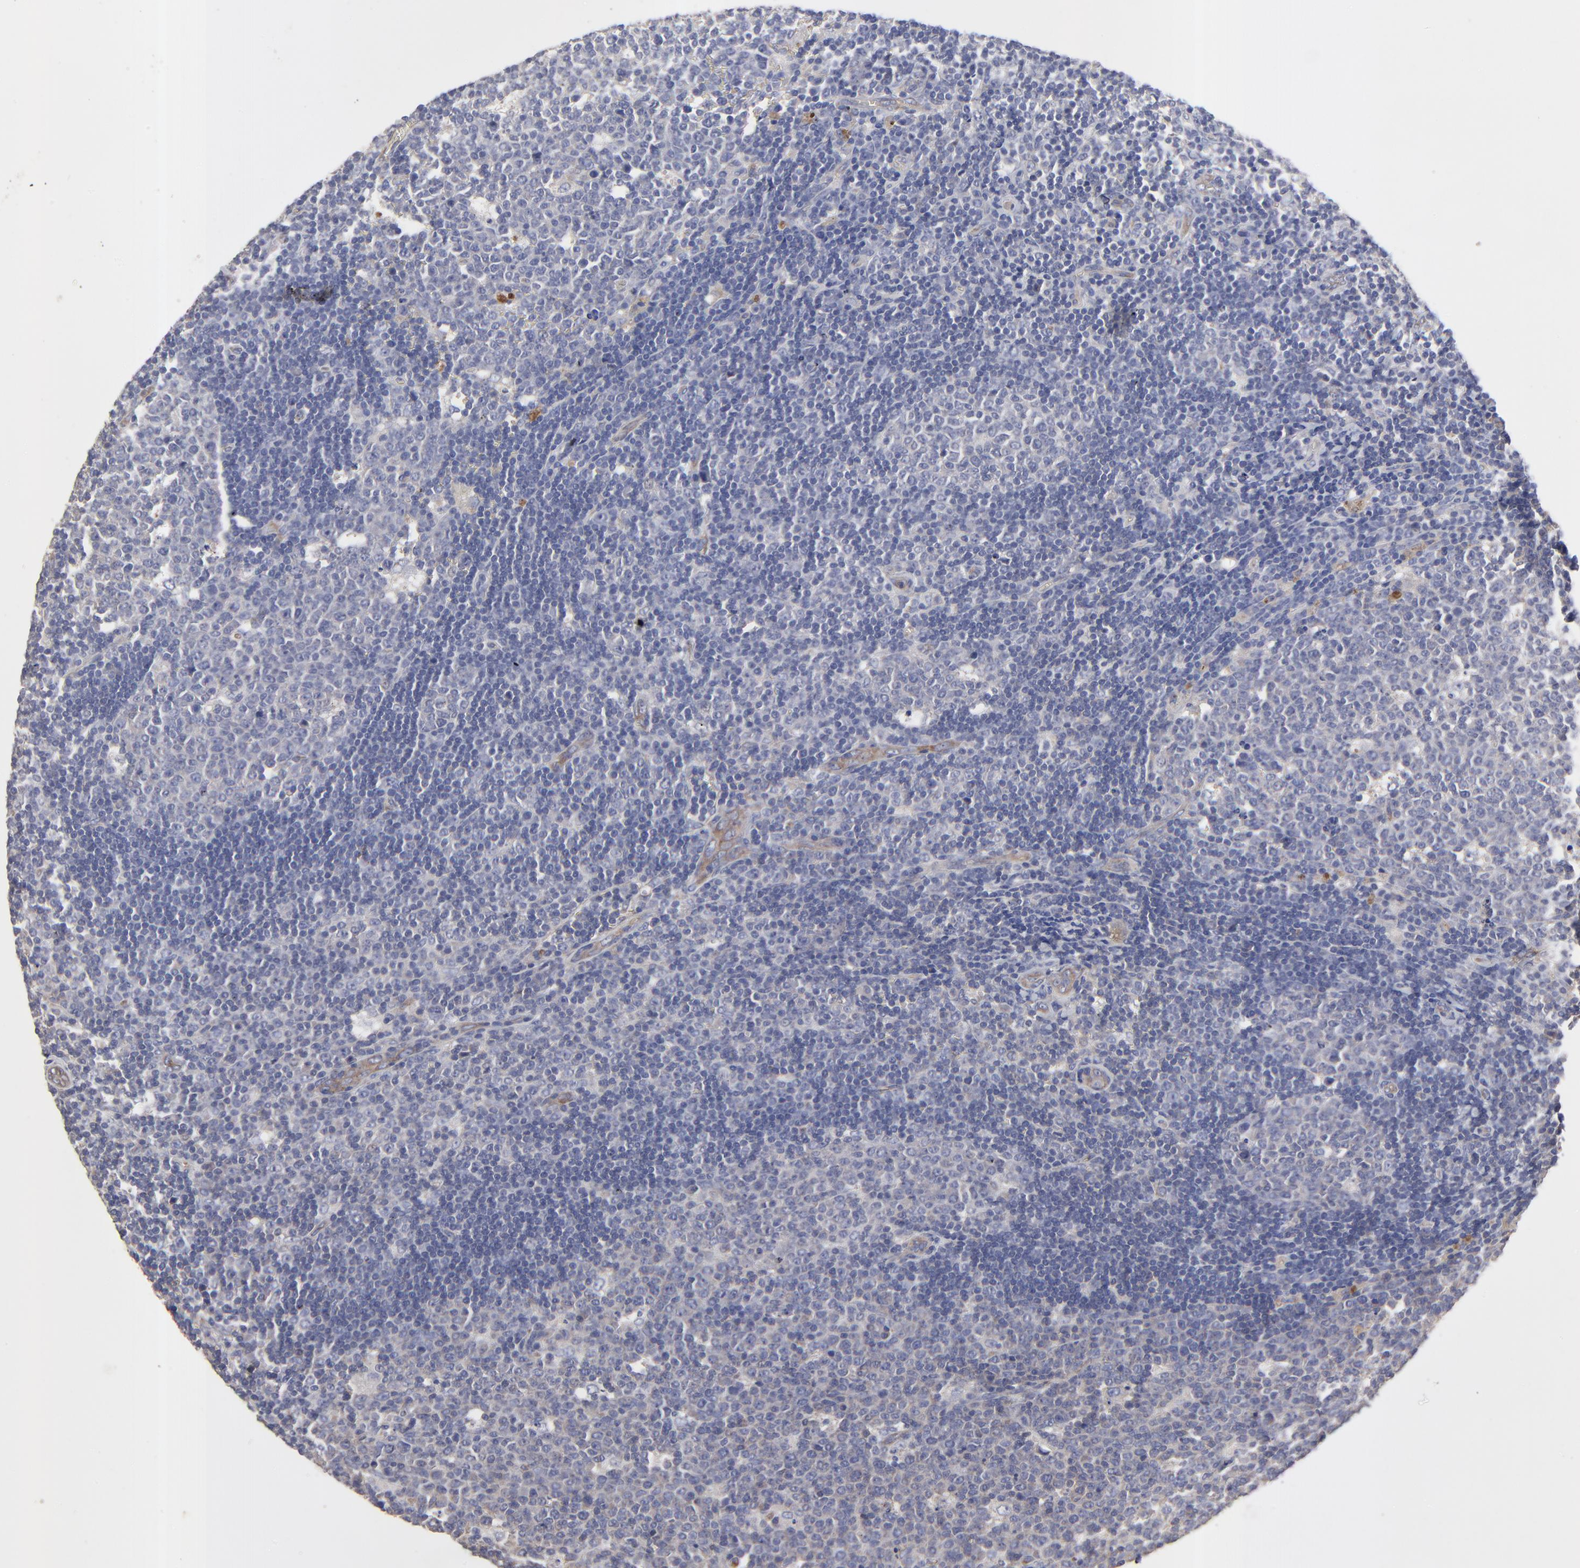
{"staining": {"intensity": "negative", "quantity": "none", "location": "none"}, "tissue": "lymph node", "cell_type": "Germinal center cells", "image_type": "normal", "snomed": [{"axis": "morphology", "description": "Normal tissue, NOS"}, {"axis": "topography", "description": "Lymph node"}, {"axis": "topography", "description": "Salivary gland"}], "caption": "Germinal center cells are negative for brown protein staining in benign lymph node. (DAB IHC visualized using brightfield microscopy, high magnification).", "gene": "SULF2", "patient": {"sex": "male", "age": 8}}